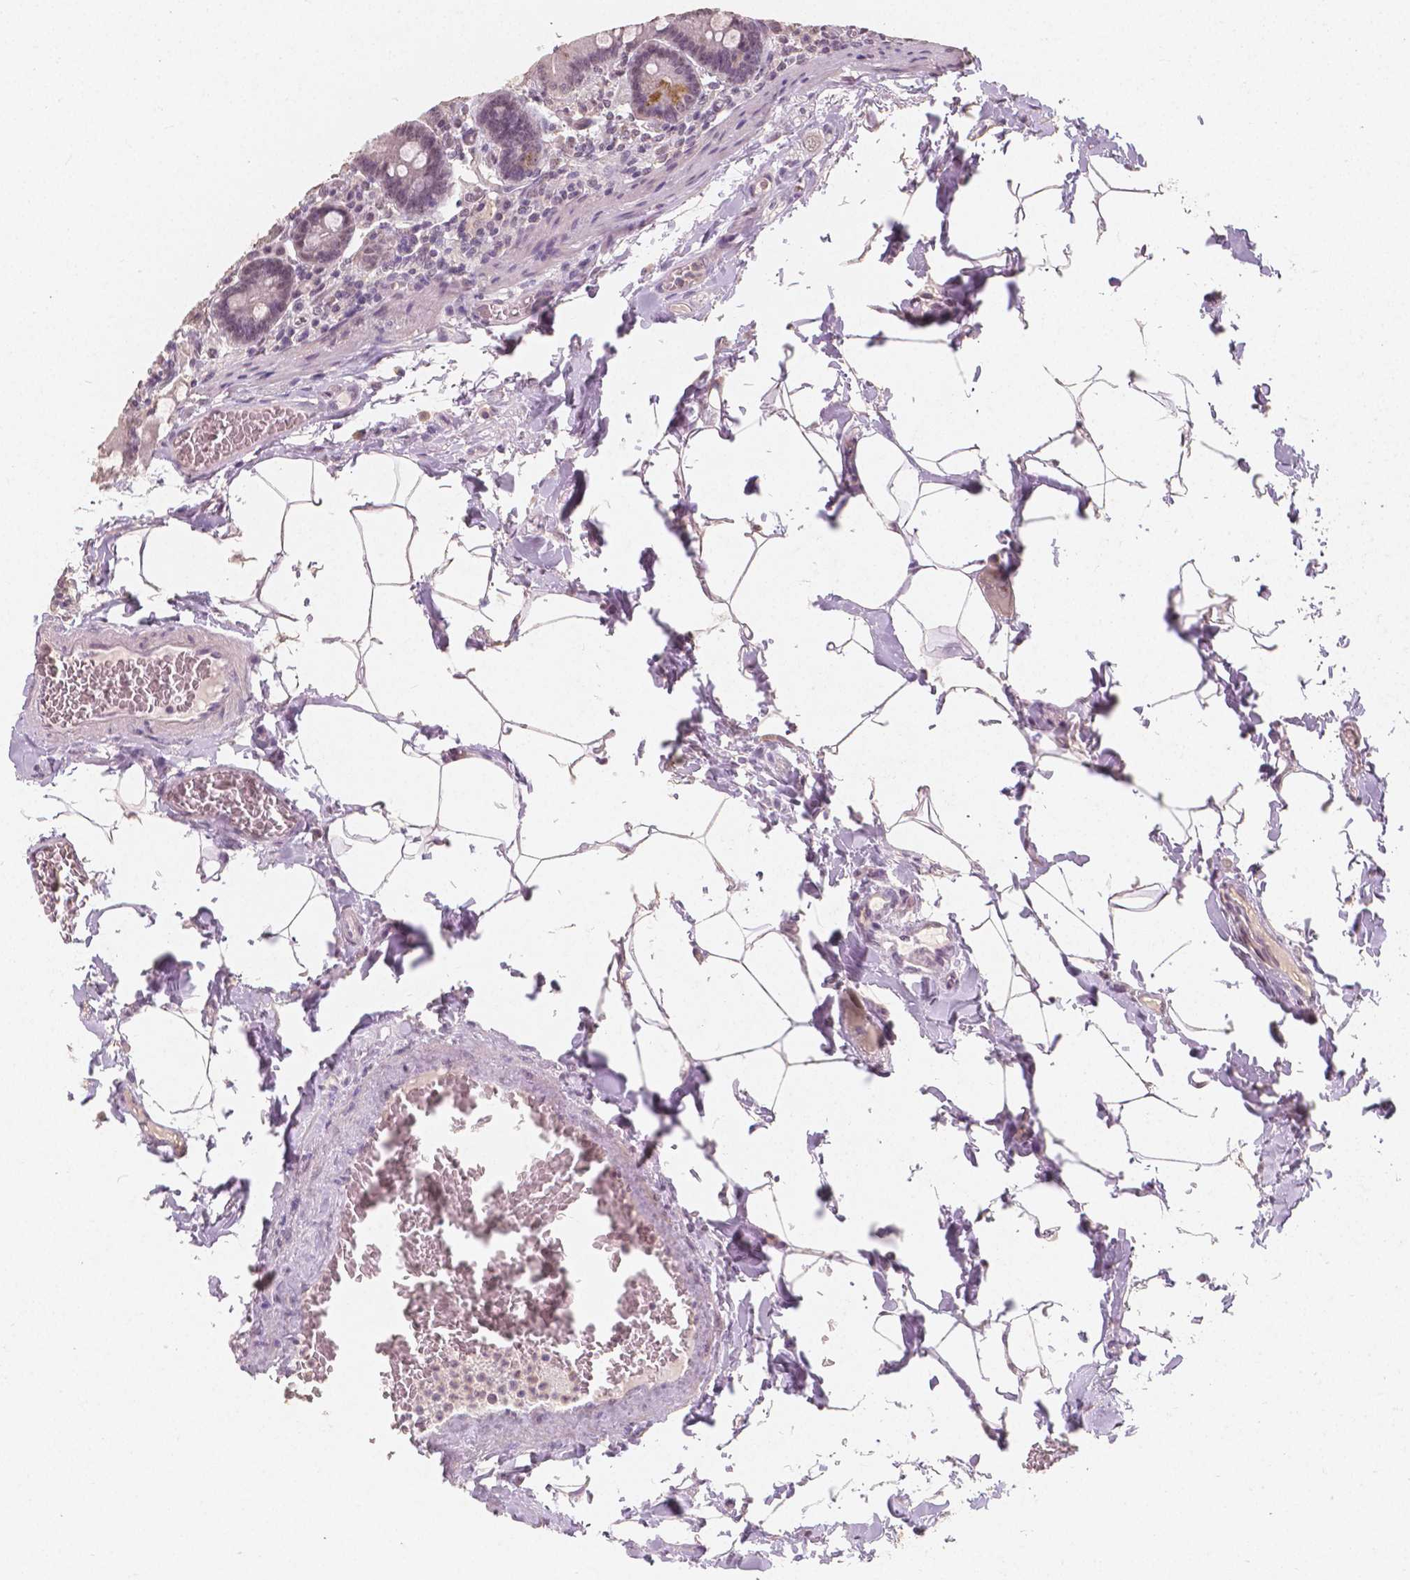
{"staining": {"intensity": "moderate", "quantity": "<25%", "location": "cytoplasmic/membranous"}, "tissue": "small intestine", "cell_type": "Glandular cells", "image_type": "normal", "snomed": [{"axis": "morphology", "description": "Normal tissue, NOS"}, {"axis": "topography", "description": "Small intestine"}], "caption": "High-power microscopy captured an immunohistochemistry image of unremarkable small intestine, revealing moderate cytoplasmic/membranous staining in about <25% of glandular cells. (DAB = brown stain, brightfield microscopy at high magnification).", "gene": "NOLC1", "patient": {"sex": "male", "age": 37}}